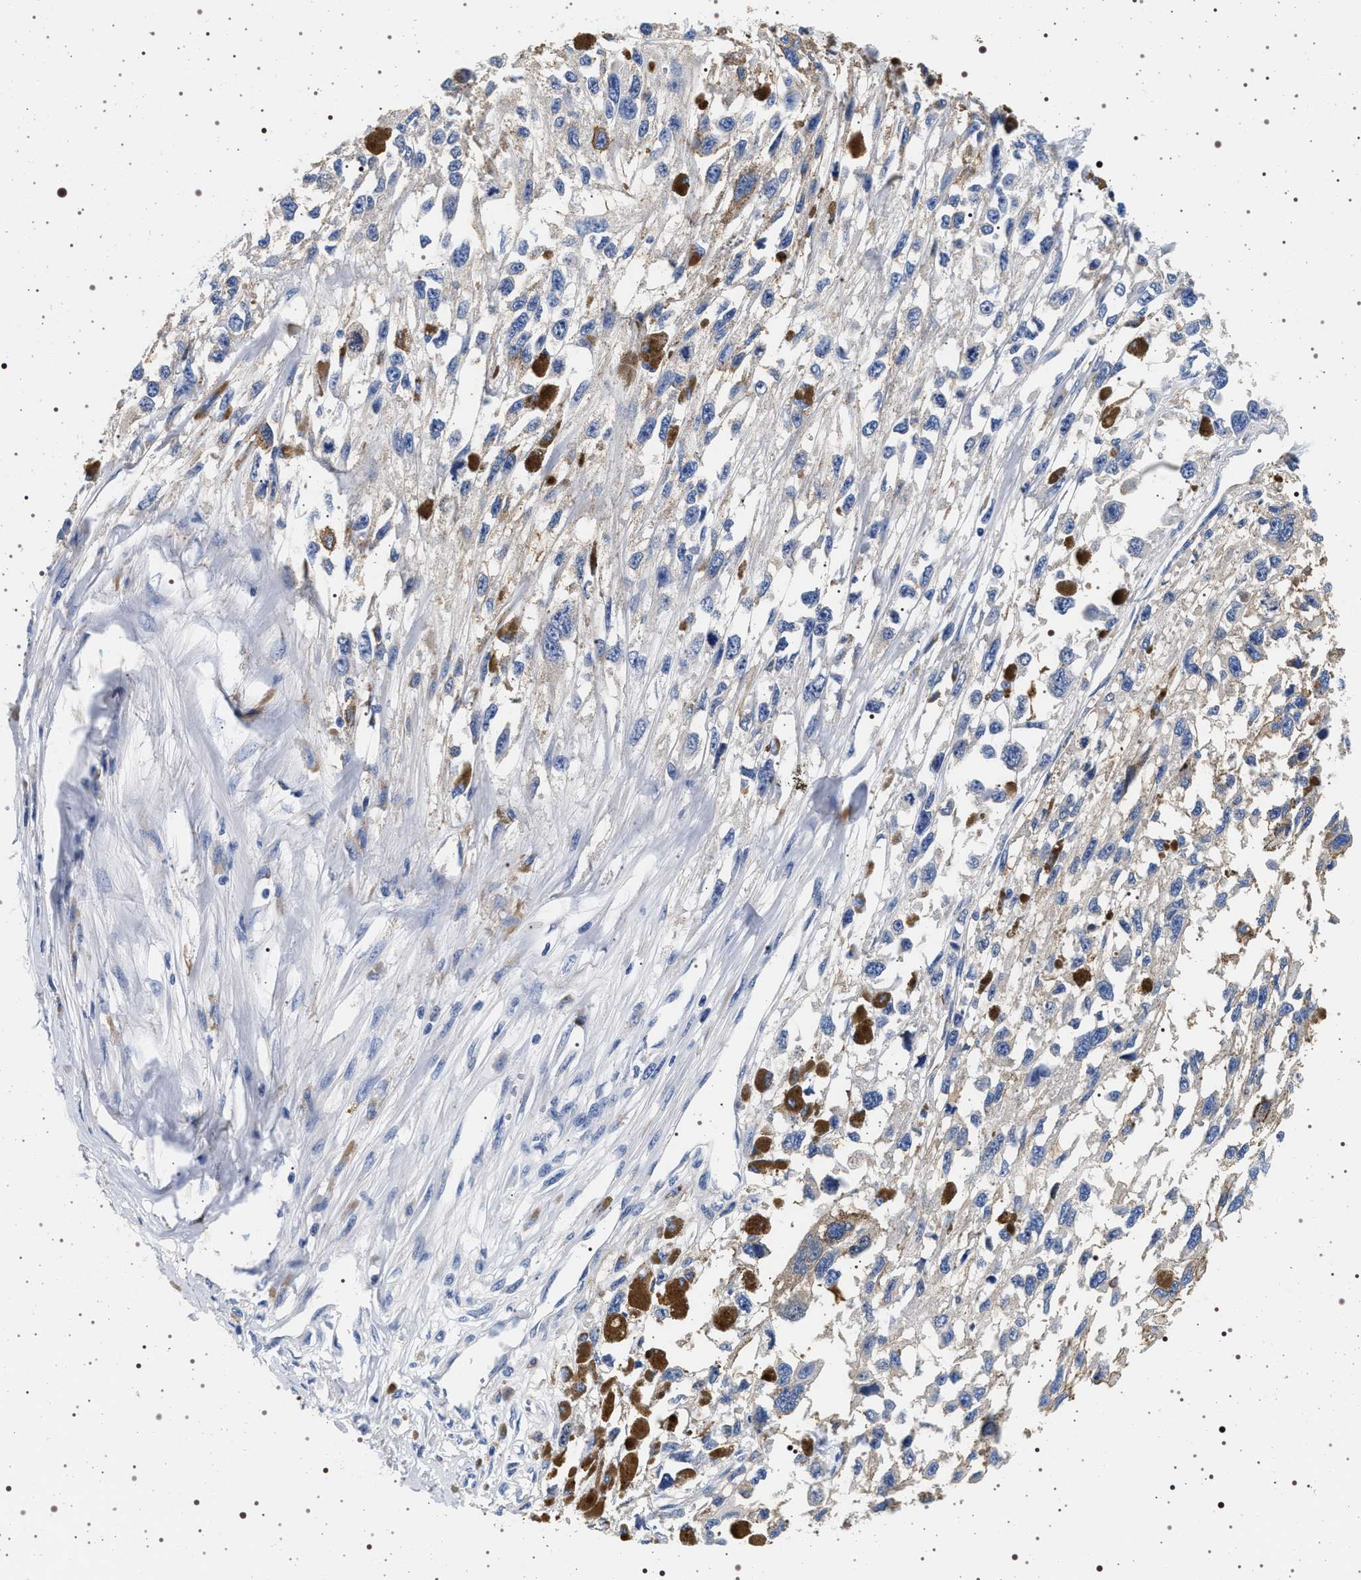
{"staining": {"intensity": "negative", "quantity": "none", "location": "none"}, "tissue": "melanoma", "cell_type": "Tumor cells", "image_type": "cancer", "snomed": [{"axis": "morphology", "description": "Malignant melanoma, Metastatic site"}, {"axis": "topography", "description": "Lymph node"}], "caption": "This is an immunohistochemistry (IHC) micrograph of human melanoma. There is no positivity in tumor cells.", "gene": "HSD17B1", "patient": {"sex": "male", "age": 59}}